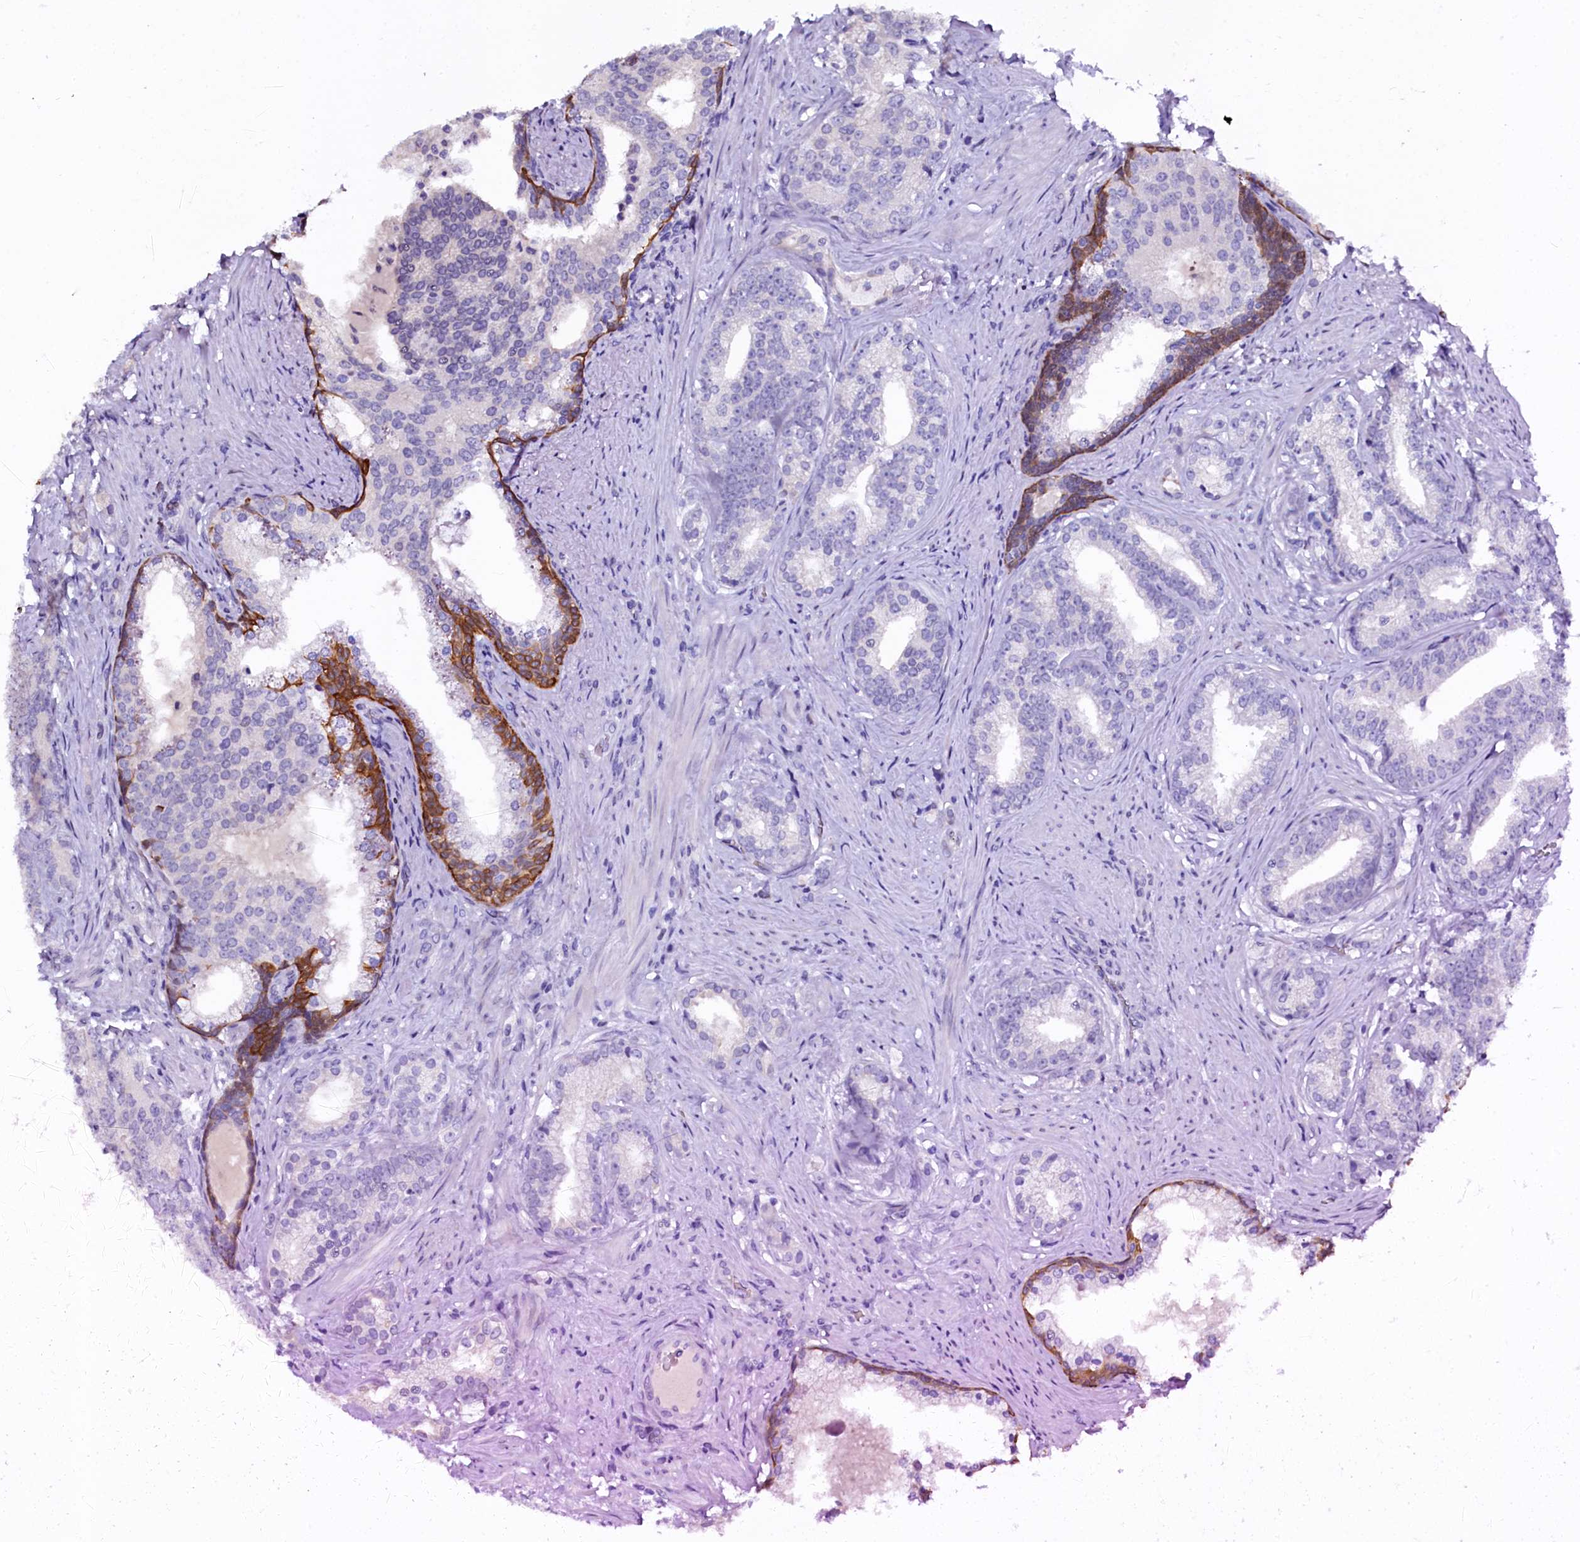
{"staining": {"intensity": "negative", "quantity": "none", "location": "none"}, "tissue": "prostate cancer", "cell_type": "Tumor cells", "image_type": "cancer", "snomed": [{"axis": "morphology", "description": "Adenocarcinoma, Low grade"}, {"axis": "topography", "description": "Prostate"}], "caption": "Prostate adenocarcinoma (low-grade) stained for a protein using immunohistochemistry demonstrates no staining tumor cells.", "gene": "CTDSPL2", "patient": {"sex": "male", "age": 71}}